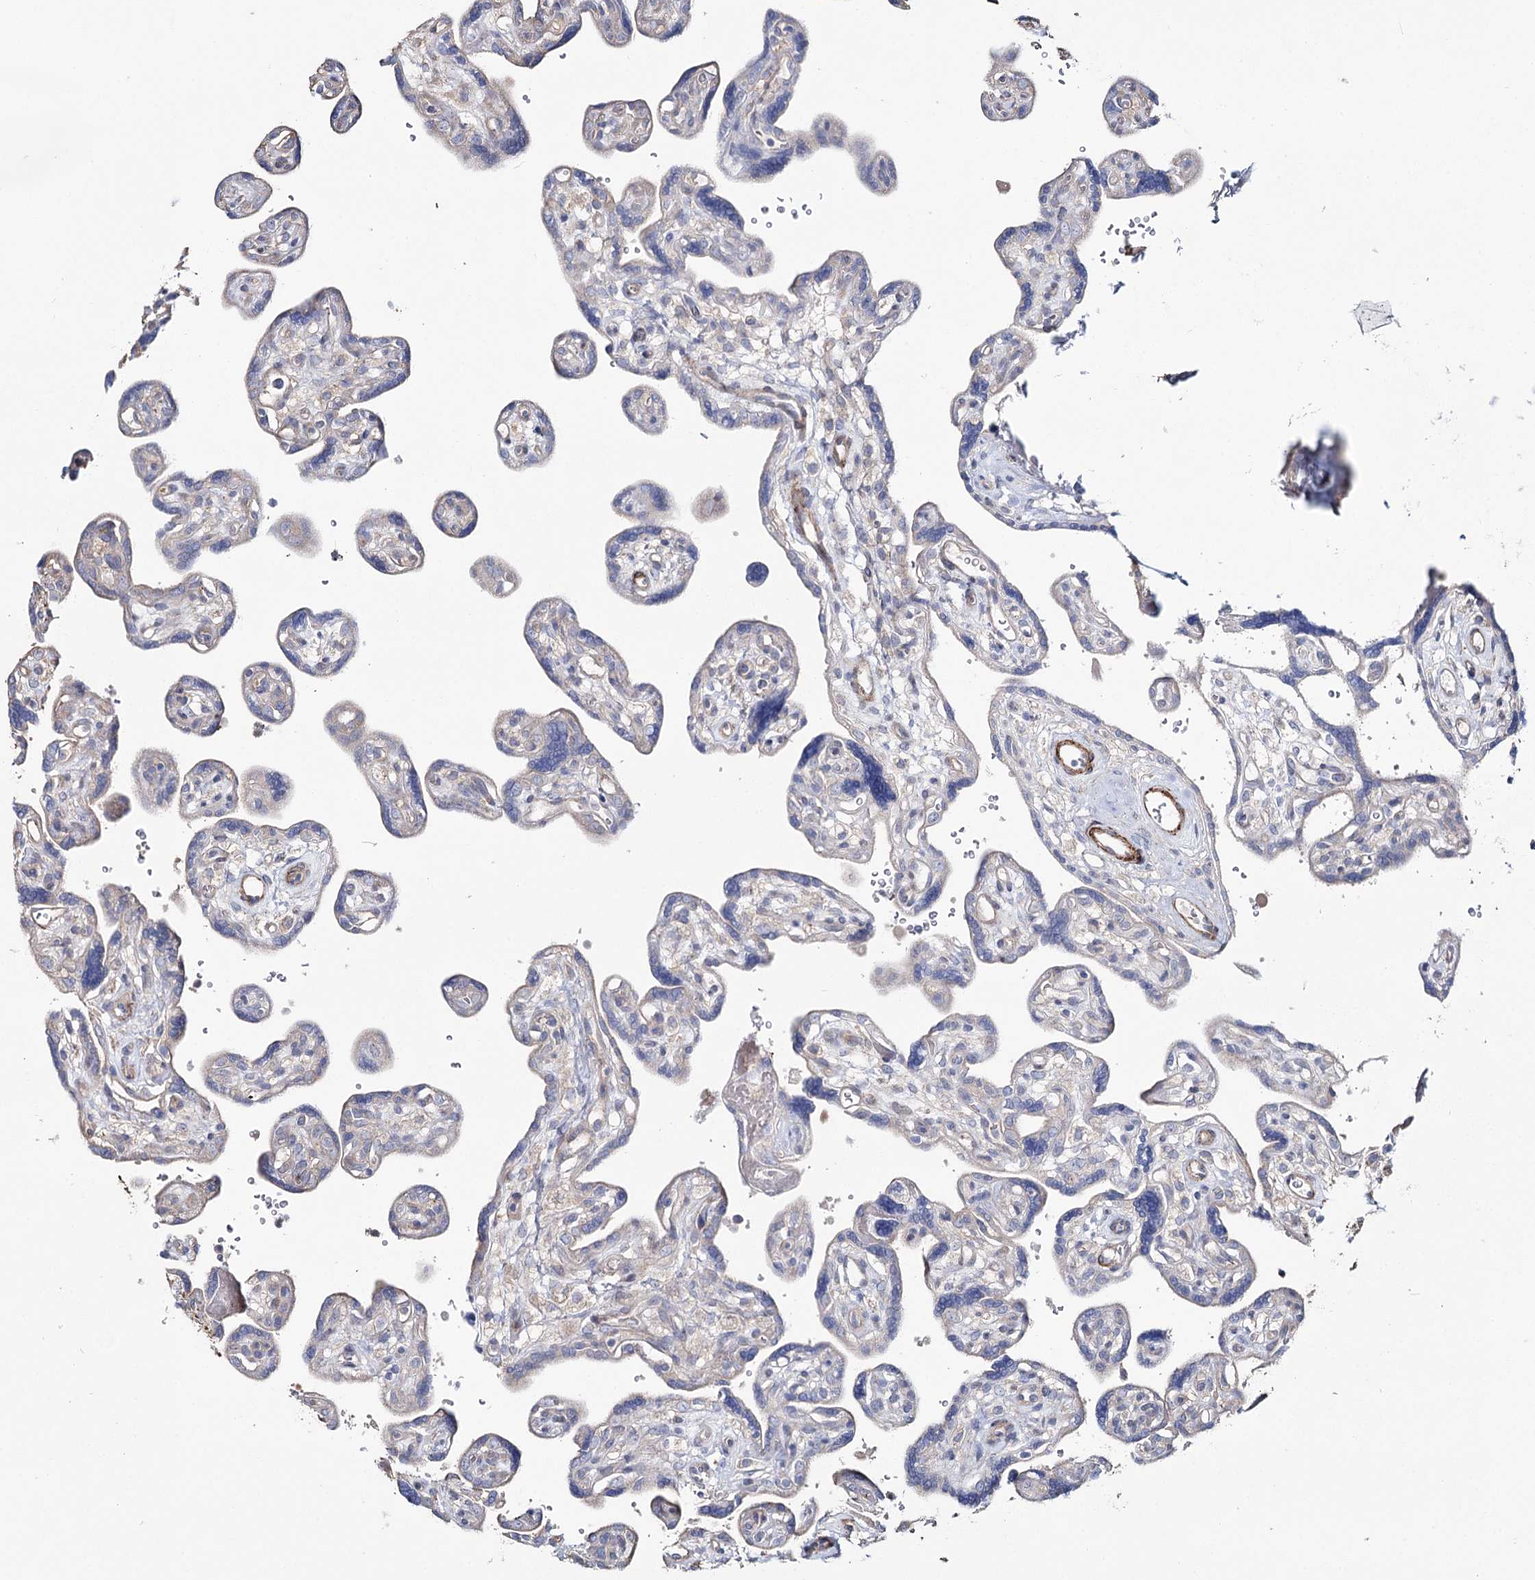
{"staining": {"intensity": "negative", "quantity": "none", "location": "none"}, "tissue": "placenta", "cell_type": "Trophoblastic cells", "image_type": "normal", "snomed": [{"axis": "morphology", "description": "Normal tissue, NOS"}, {"axis": "topography", "description": "Placenta"}], "caption": "Immunohistochemical staining of normal human placenta displays no significant expression in trophoblastic cells.", "gene": "SUMF1", "patient": {"sex": "female", "age": 39}}